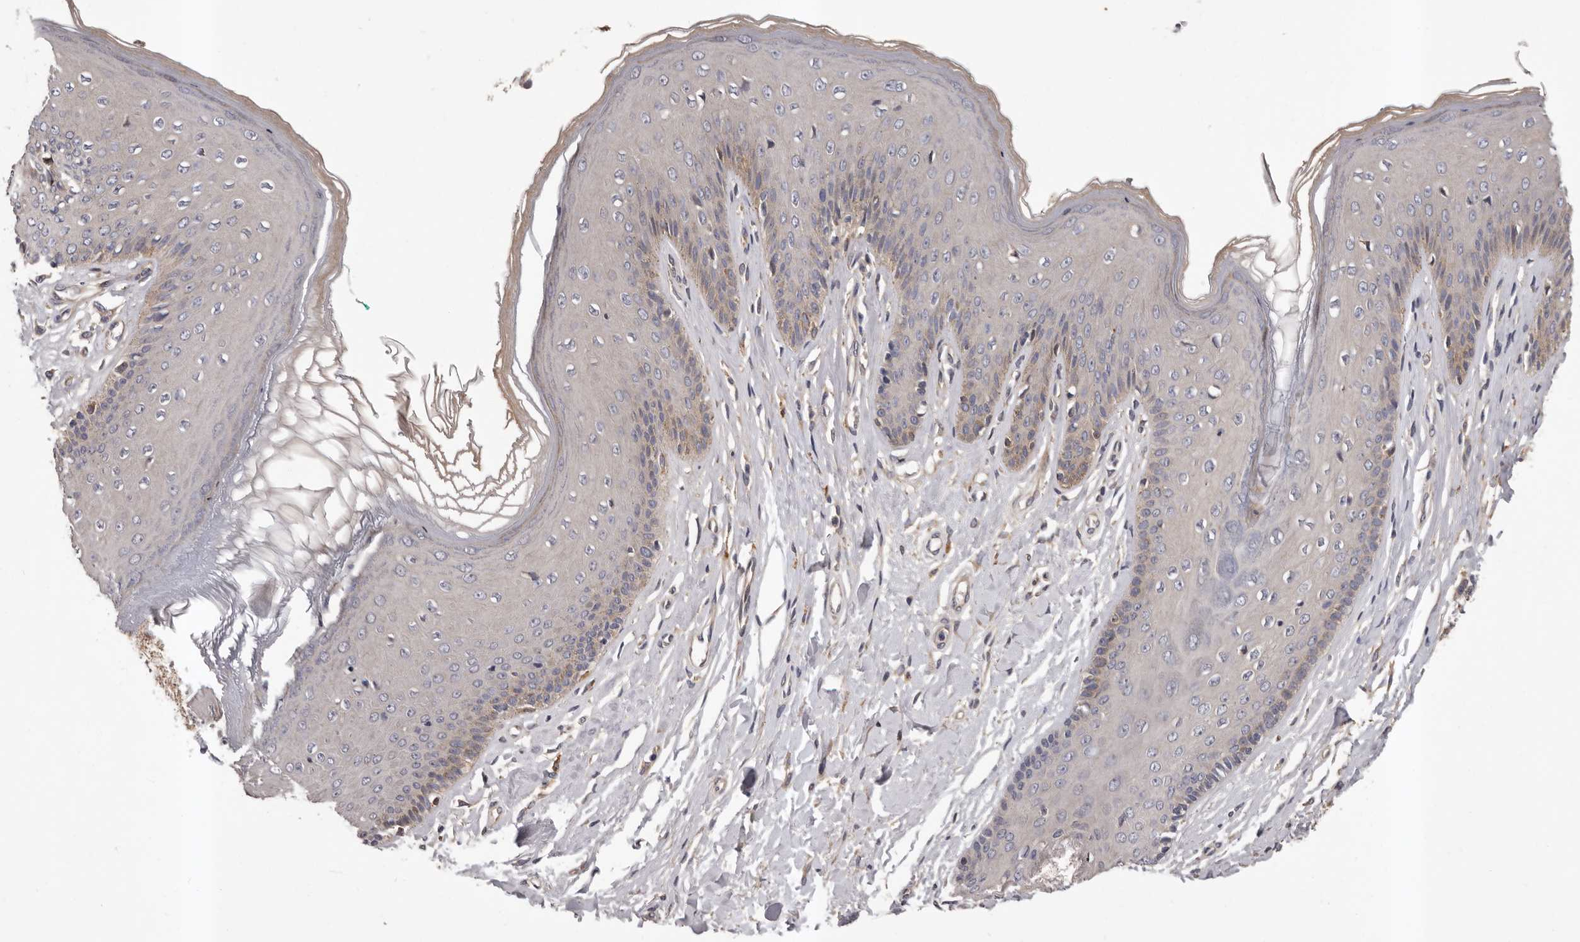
{"staining": {"intensity": "weak", "quantity": ">75%", "location": "cytoplasmic/membranous"}, "tissue": "skin", "cell_type": "Epidermal cells", "image_type": "normal", "snomed": [{"axis": "morphology", "description": "Normal tissue, NOS"}, {"axis": "morphology", "description": "Squamous cell carcinoma, NOS"}, {"axis": "topography", "description": "Vulva"}], "caption": "Immunohistochemical staining of benign skin shows weak cytoplasmic/membranous protein staining in about >75% of epidermal cells.", "gene": "PRKD1", "patient": {"sex": "female", "age": 85}}